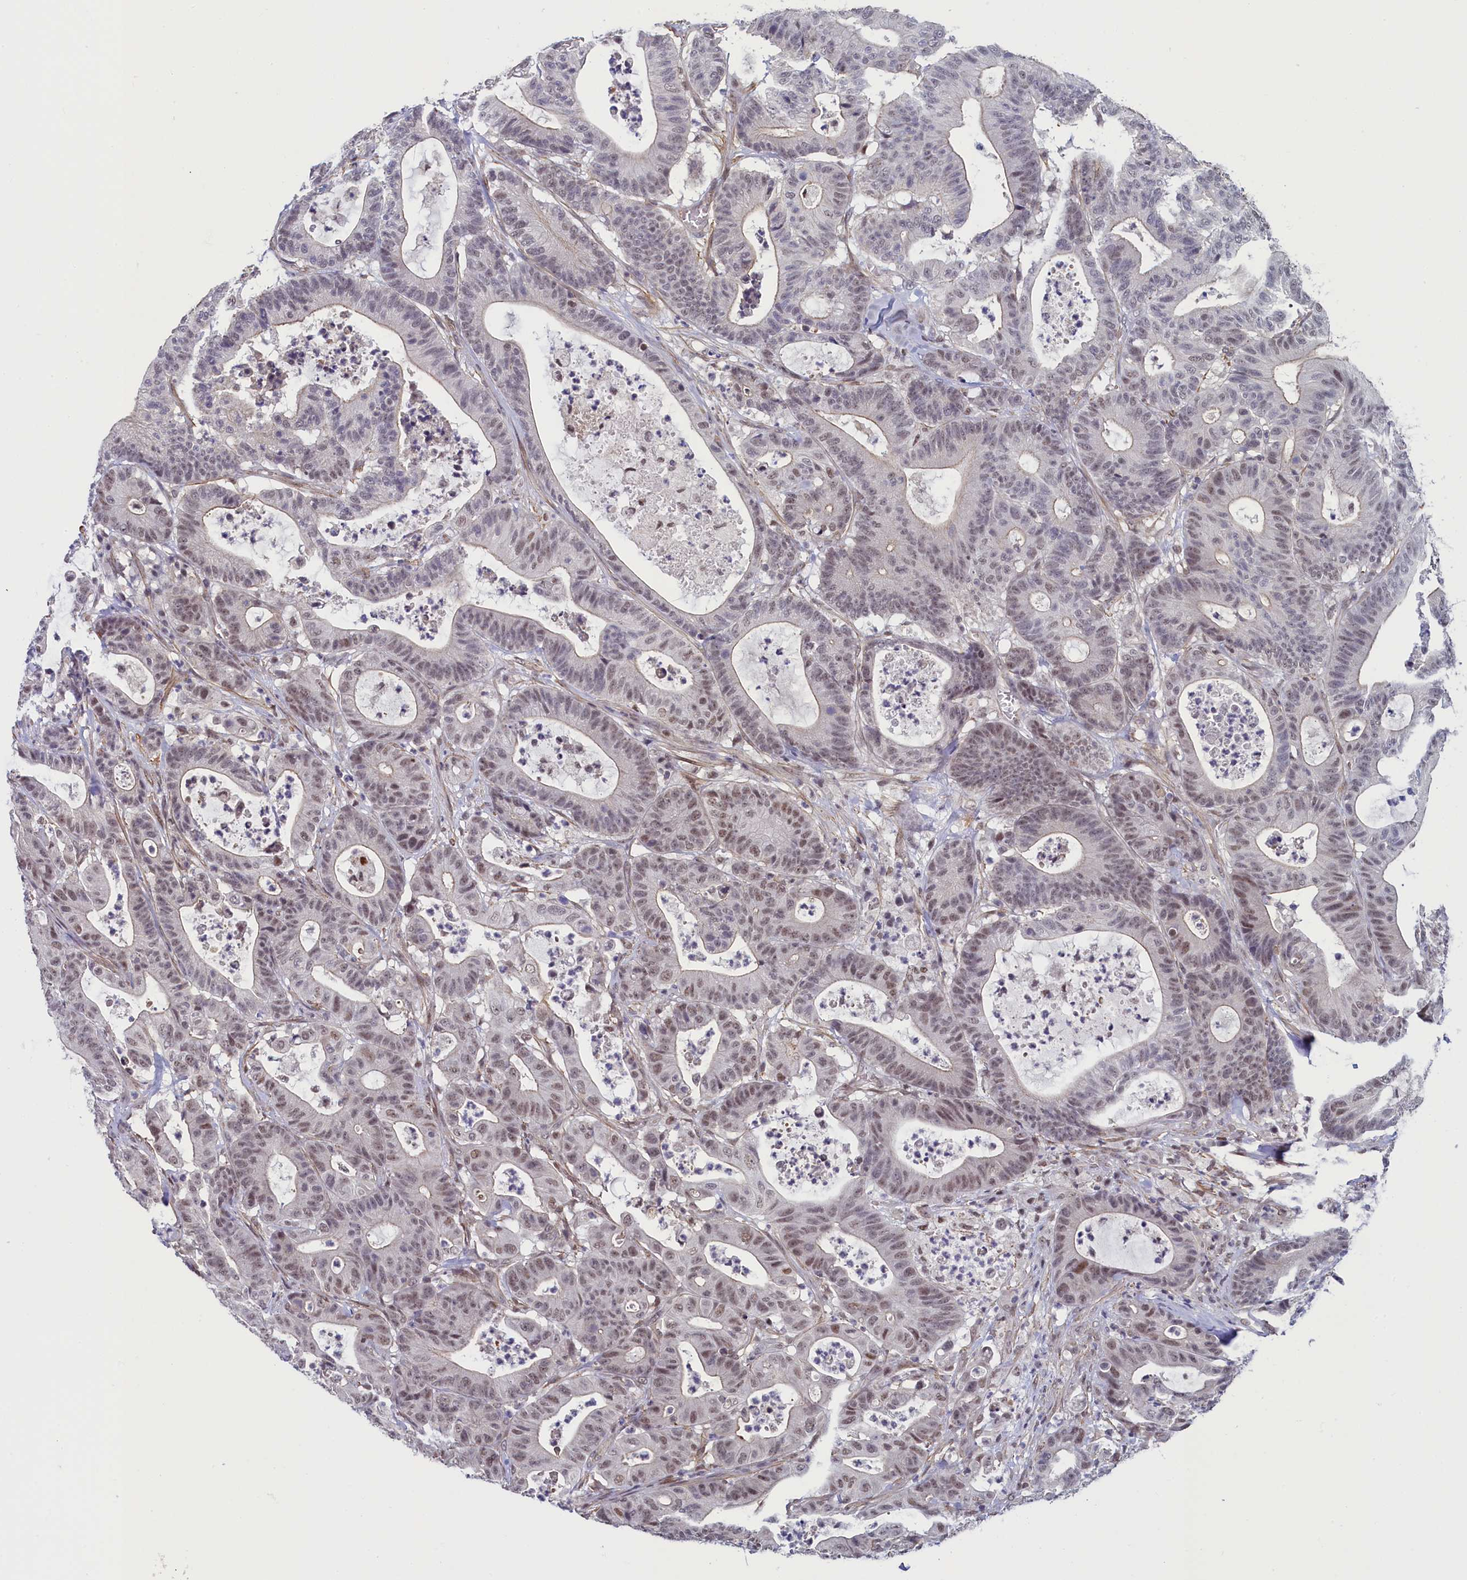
{"staining": {"intensity": "weak", "quantity": "25%-75%", "location": "nuclear"}, "tissue": "colorectal cancer", "cell_type": "Tumor cells", "image_type": "cancer", "snomed": [{"axis": "morphology", "description": "Adenocarcinoma, NOS"}, {"axis": "topography", "description": "Colon"}], "caption": "Immunohistochemical staining of human colorectal cancer exhibits weak nuclear protein positivity in about 25%-75% of tumor cells.", "gene": "INTS14", "patient": {"sex": "female", "age": 84}}